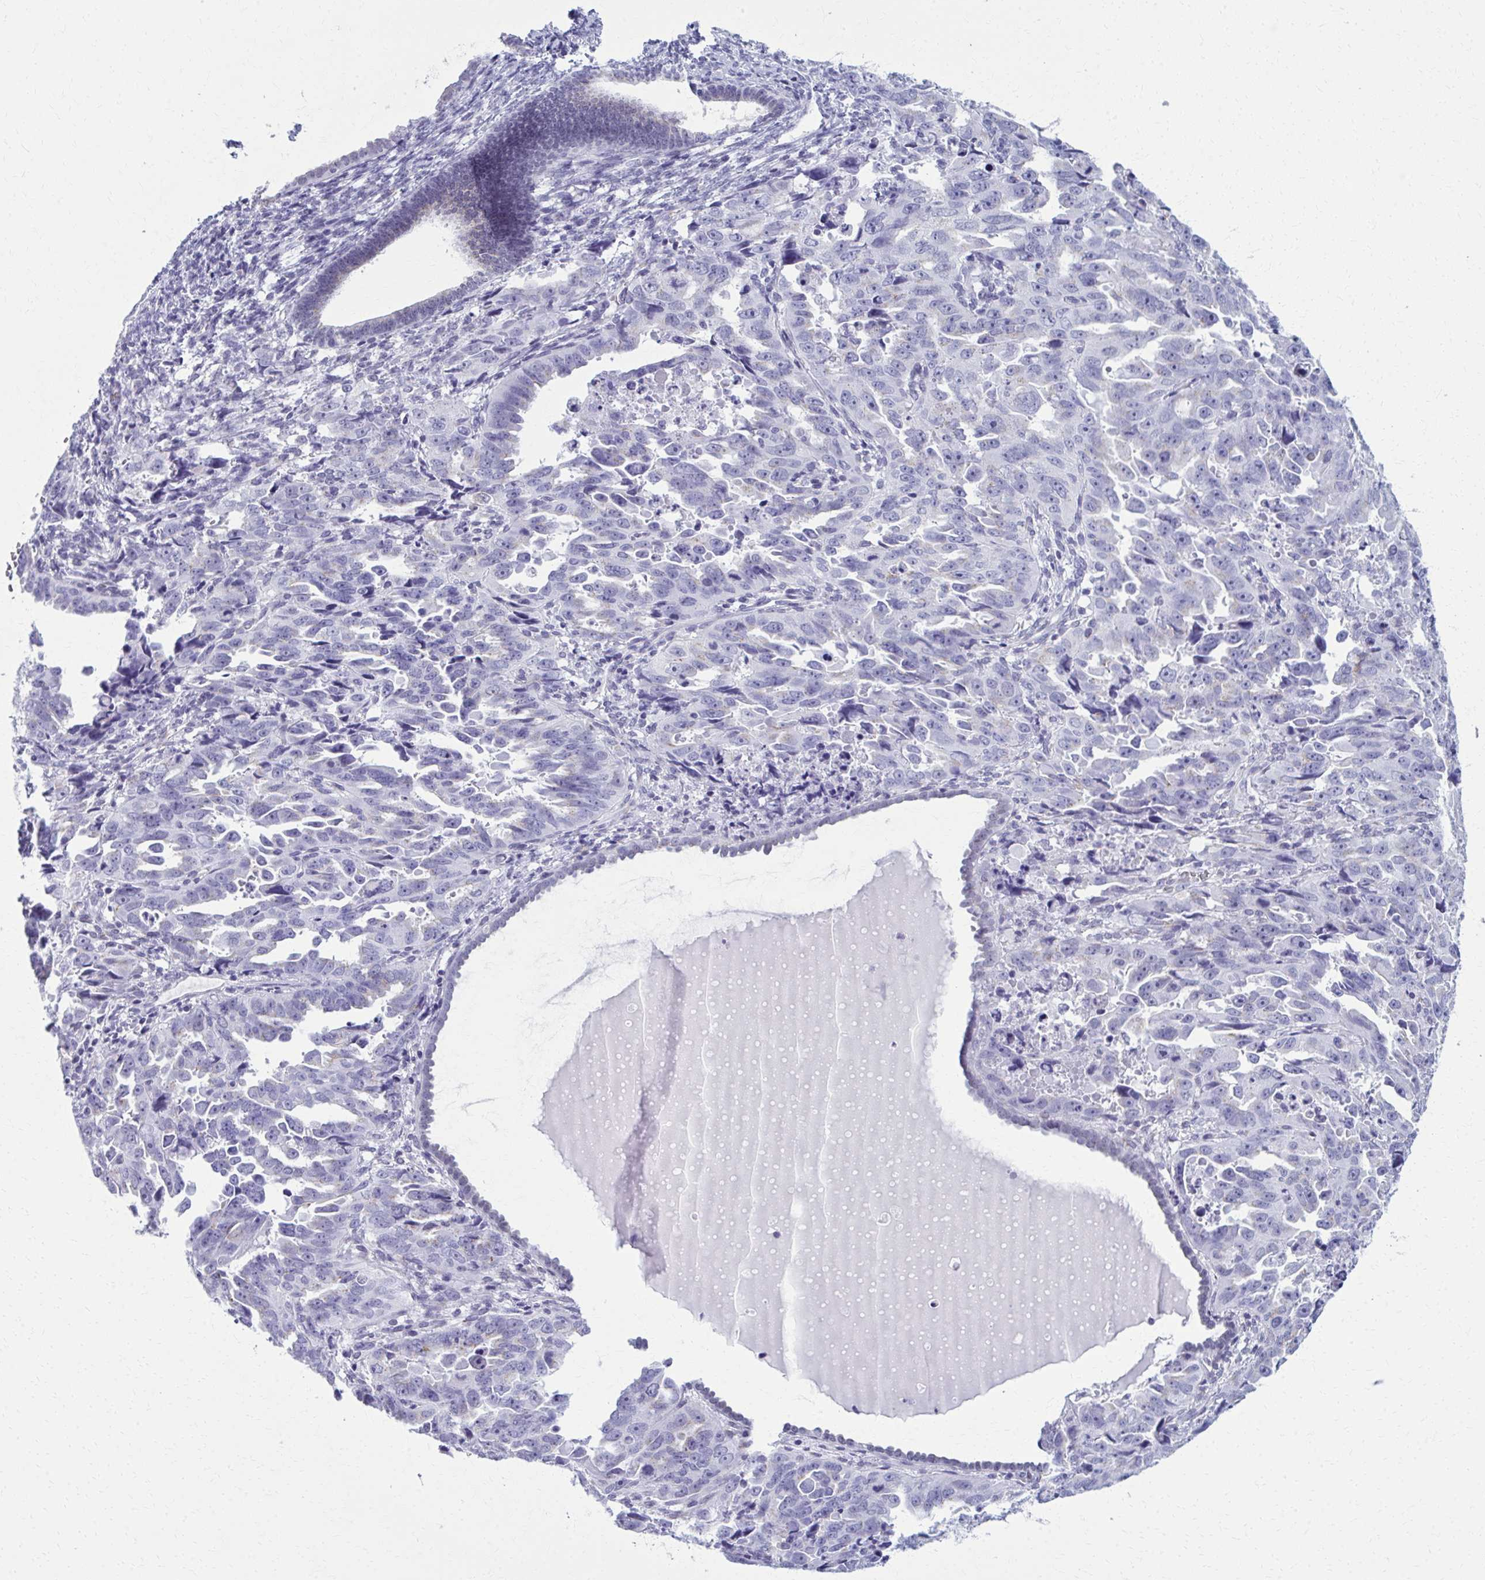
{"staining": {"intensity": "negative", "quantity": "none", "location": "none"}, "tissue": "endometrial cancer", "cell_type": "Tumor cells", "image_type": "cancer", "snomed": [{"axis": "morphology", "description": "Adenocarcinoma, NOS"}, {"axis": "topography", "description": "Endometrium"}], "caption": "Tumor cells are negative for brown protein staining in endometrial cancer.", "gene": "SCLY", "patient": {"sex": "female", "age": 65}}